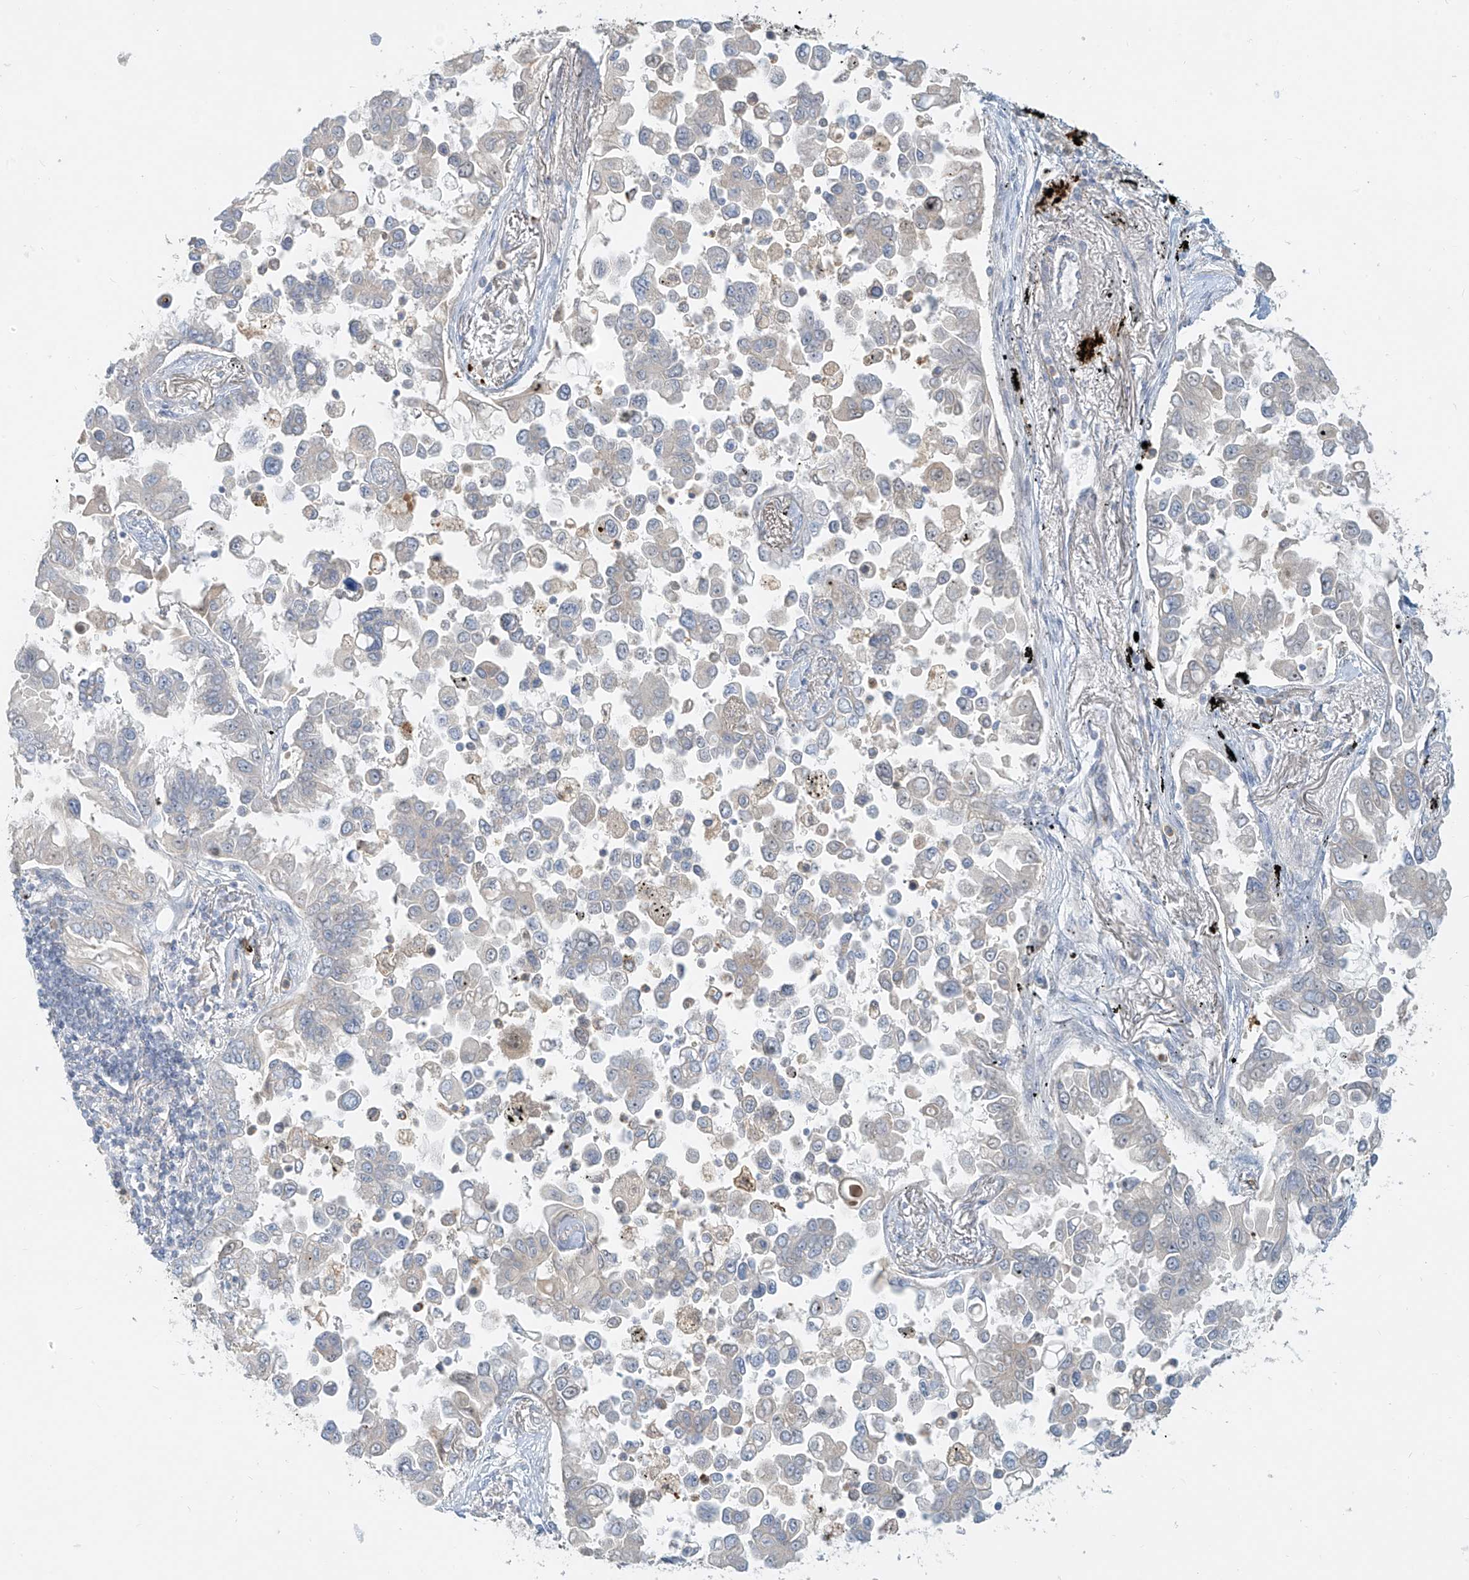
{"staining": {"intensity": "negative", "quantity": "none", "location": "none"}, "tissue": "lung cancer", "cell_type": "Tumor cells", "image_type": "cancer", "snomed": [{"axis": "morphology", "description": "Adenocarcinoma, NOS"}, {"axis": "topography", "description": "Lung"}], "caption": "This is an immunohistochemistry photomicrograph of human lung cancer (adenocarcinoma). There is no positivity in tumor cells.", "gene": "C2orf42", "patient": {"sex": "female", "age": 67}}